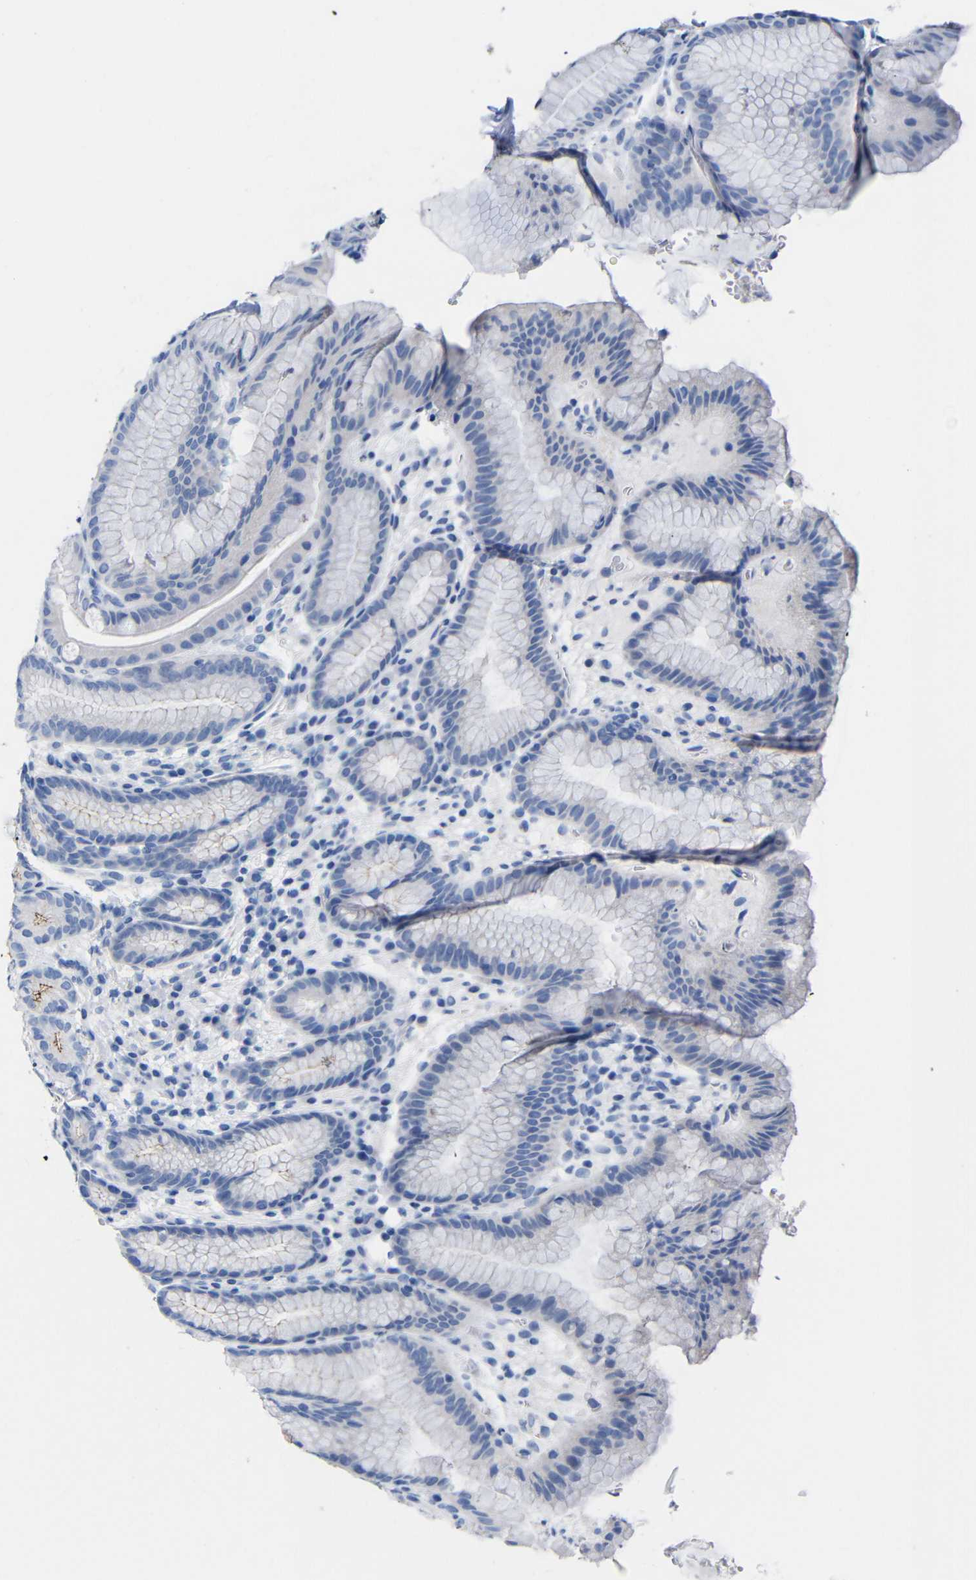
{"staining": {"intensity": "moderate", "quantity": "25%-75%", "location": "cytoplasmic/membranous"}, "tissue": "stomach", "cell_type": "Glandular cells", "image_type": "normal", "snomed": [{"axis": "morphology", "description": "Normal tissue, NOS"}, {"axis": "topography", "description": "Stomach, lower"}], "caption": "This image reveals benign stomach stained with IHC to label a protein in brown. The cytoplasmic/membranous of glandular cells show moderate positivity for the protein. Nuclei are counter-stained blue.", "gene": "CGNL1", "patient": {"sex": "male", "age": 52}}